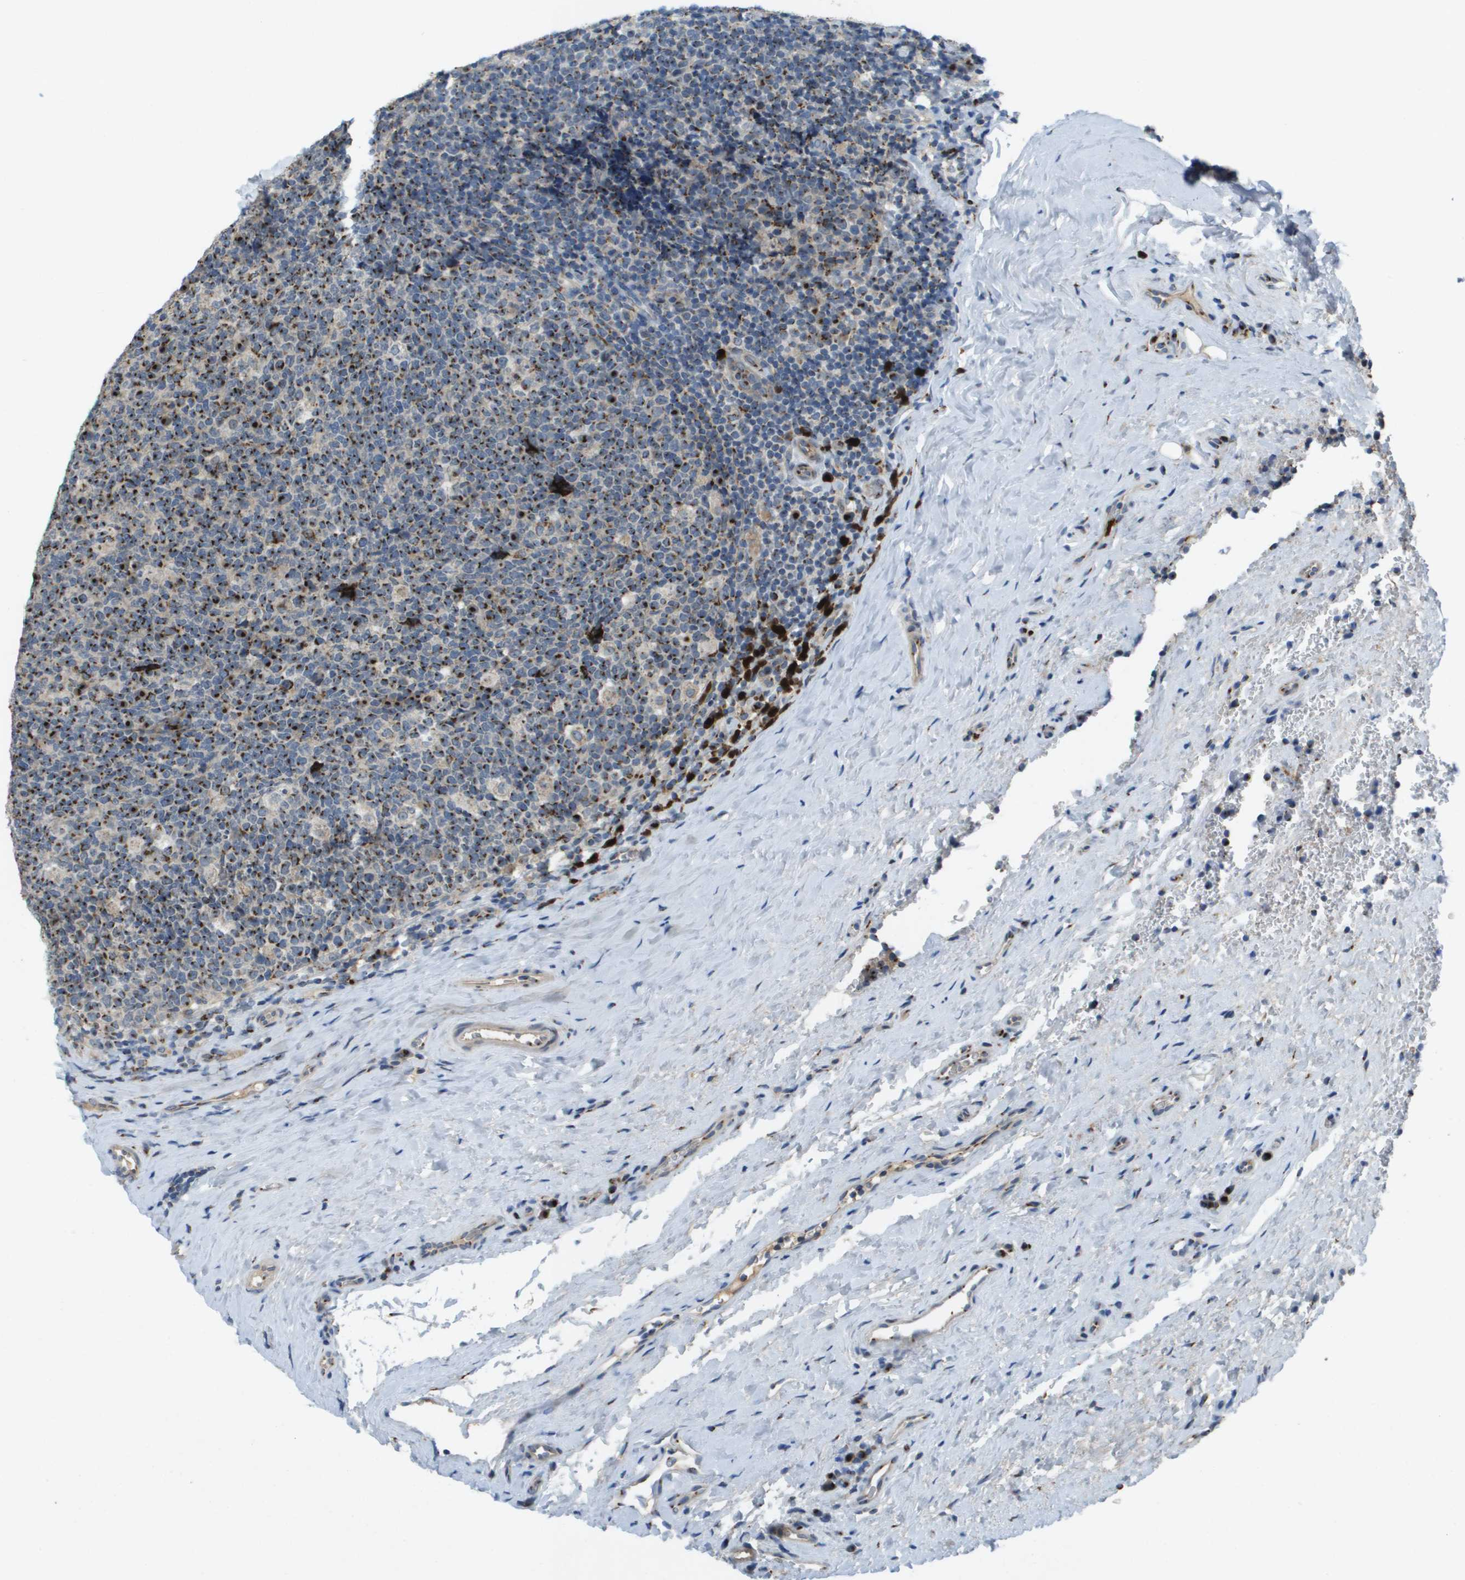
{"staining": {"intensity": "strong", "quantity": ">75%", "location": "cytoplasmic/membranous"}, "tissue": "tonsil", "cell_type": "Germinal center cells", "image_type": "normal", "snomed": [{"axis": "morphology", "description": "Normal tissue, NOS"}, {"axis": "topography", "description": "Tonsil"}], "caption": "A photomicrograph showing strong cytoplasmic/membranous positivity in about >75% of germinal center cells in normal tonsil, as visualized by brown immunohistochemical staining.", "gene": "QSOX2", "patient": {"sex": "male", "age": 17}}